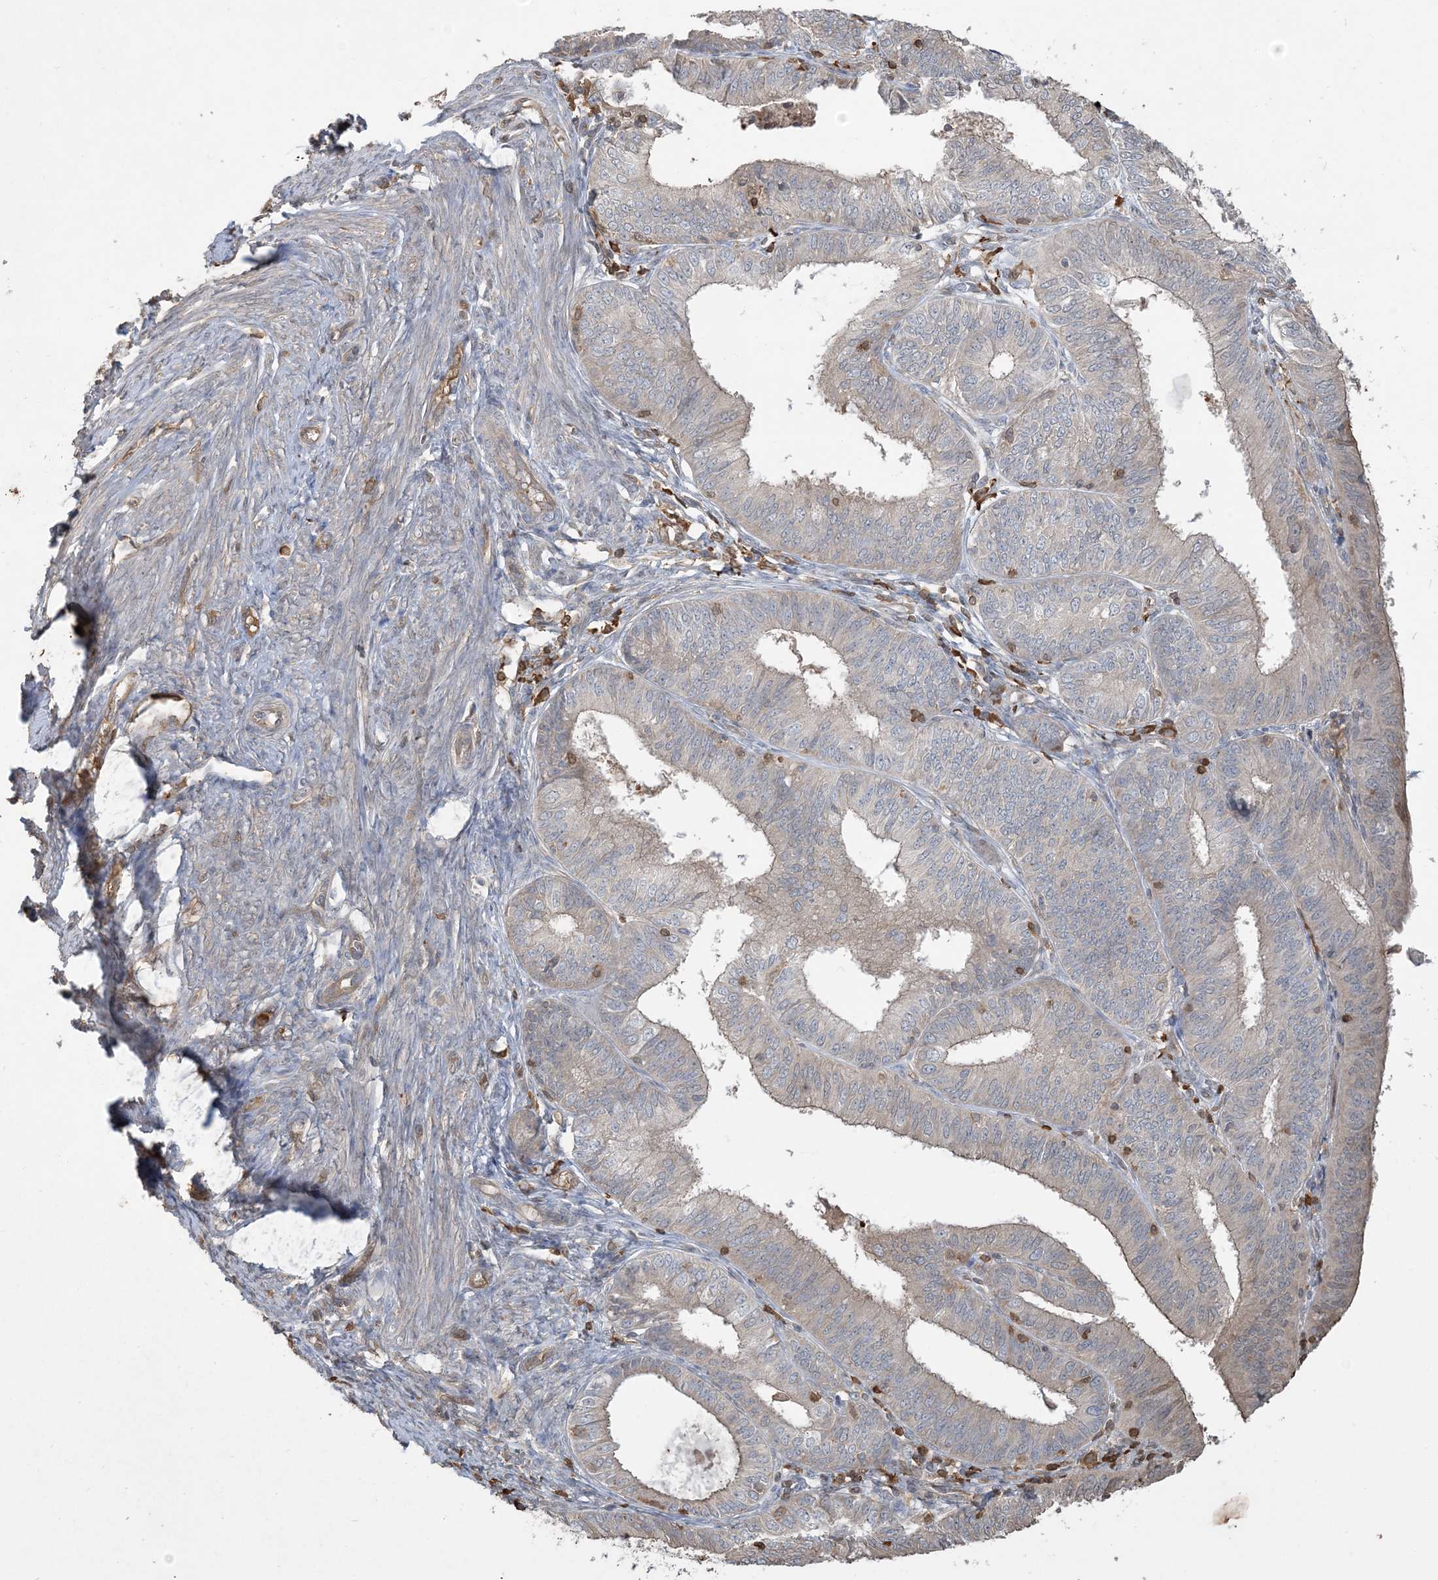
{"staining": {"intensity": "weak", "quantity": "<25%", "location": "cytoplasmic/membranous"}, "tissue": "endometrial cancer", "cell_type": "Tumor cells", "image_type": "cancer", "snomed": [{"axis": "morphology", "description": "Adenocarcinoma, NOS"}, {"axis": "topography", "description": "Endometrium"}], "caption": "Immunohistochemistry (IHC) of human adenocarcinoma (endometrial) displays no expression in tumor cells.", "gene": "TMSB4X", "patient": {"sex": "female", "age": 51}}